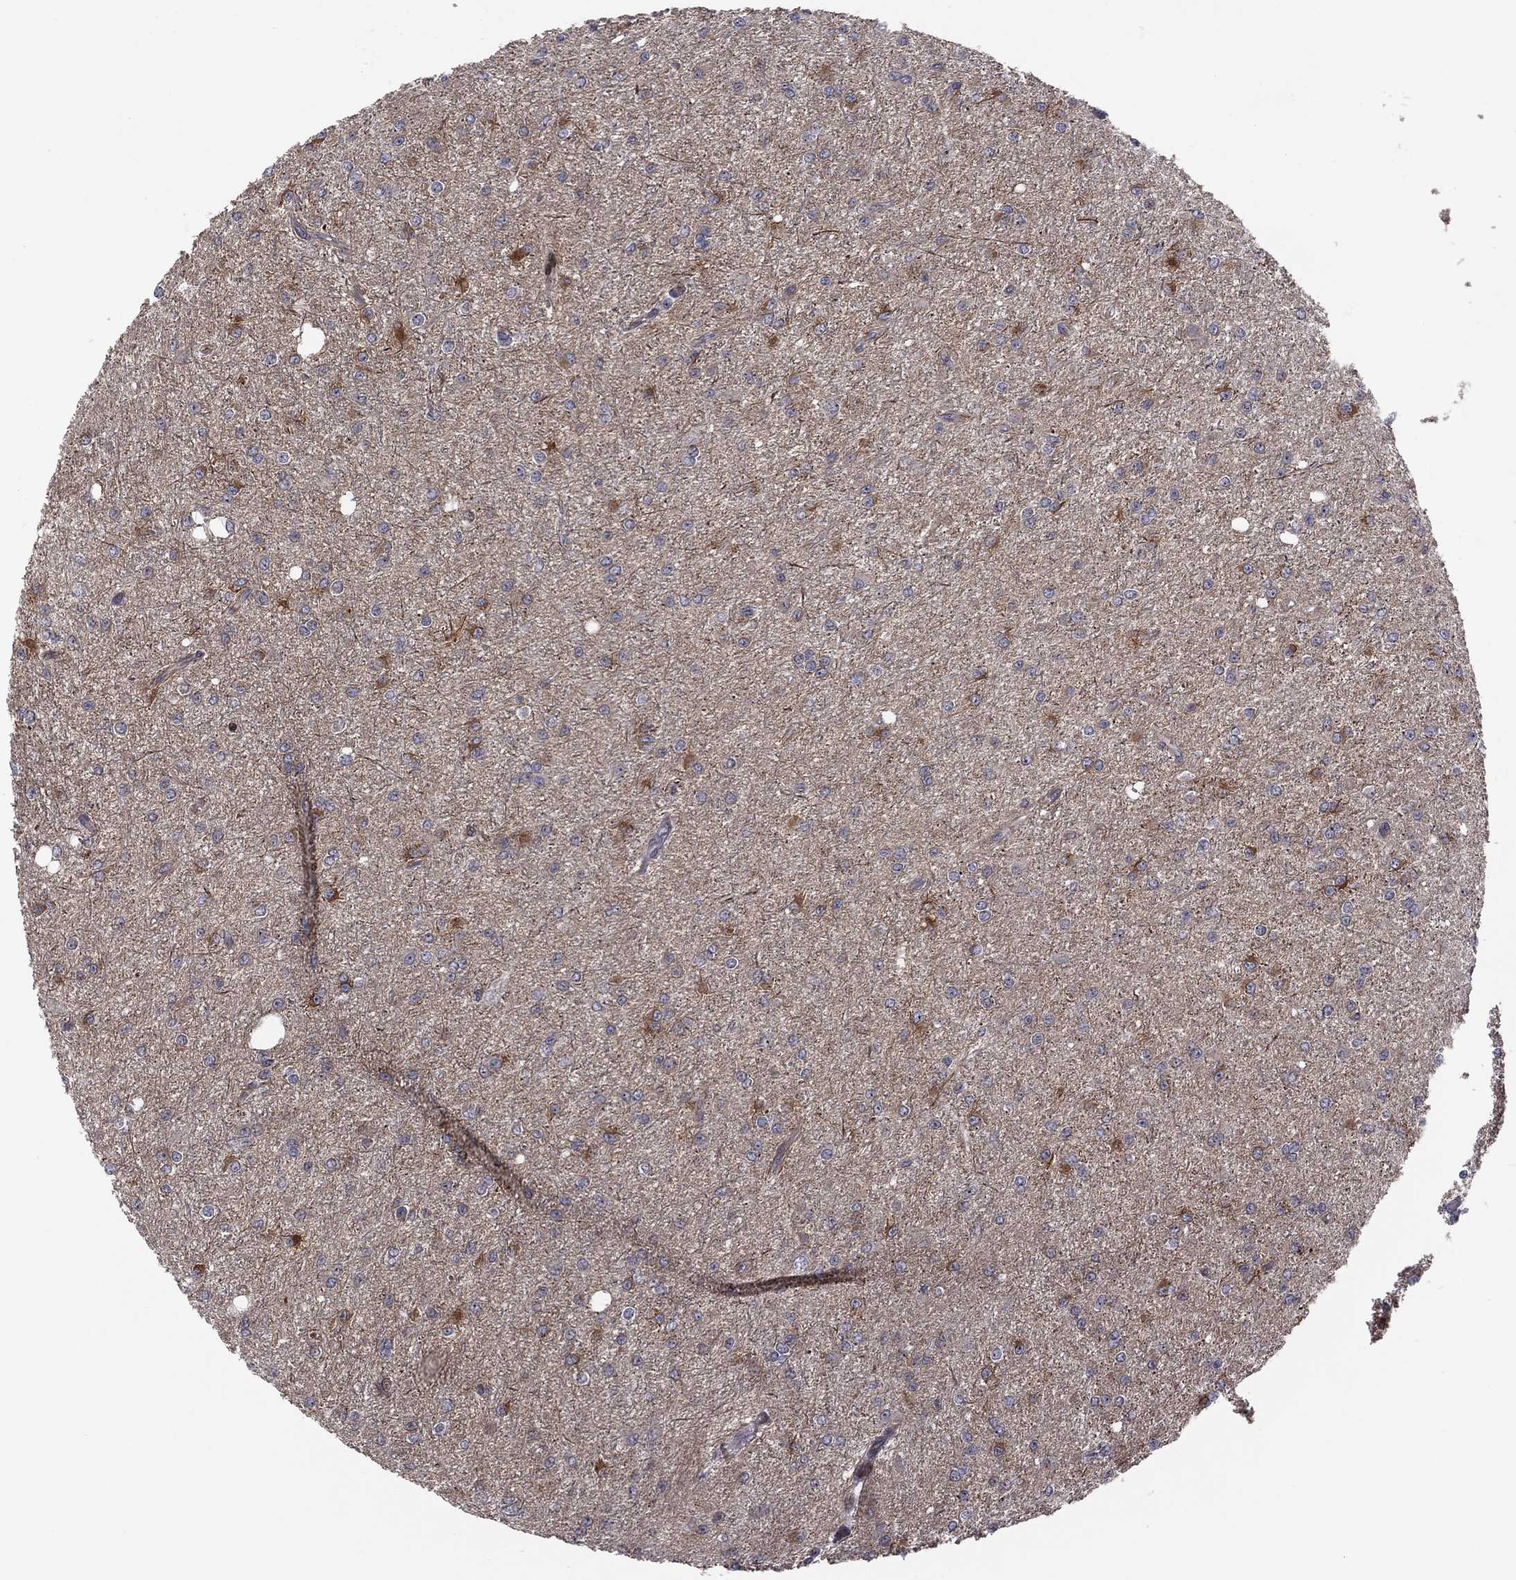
{"staining": {"intensity": "negative", "quantity": "none", "location": "none"}, "tissue": "glioma", "cell_type": "Tumor cells", "image_type": "cancer", "snomed": [{"axis": "morphology", "description": "Glioma, malignant, Low grade"}, {"axis": "topography", "description": "Brain"}], "caption": "The histopathology image displays no significant positivity in tumor cells of low-grade glioma (malignant). (Brightfield microscopy of DAB (3,3'-diaminobenzidine) IHC at high magnification).", "gene": "VHL", "patient": {"sex": "male", "age": 27}}